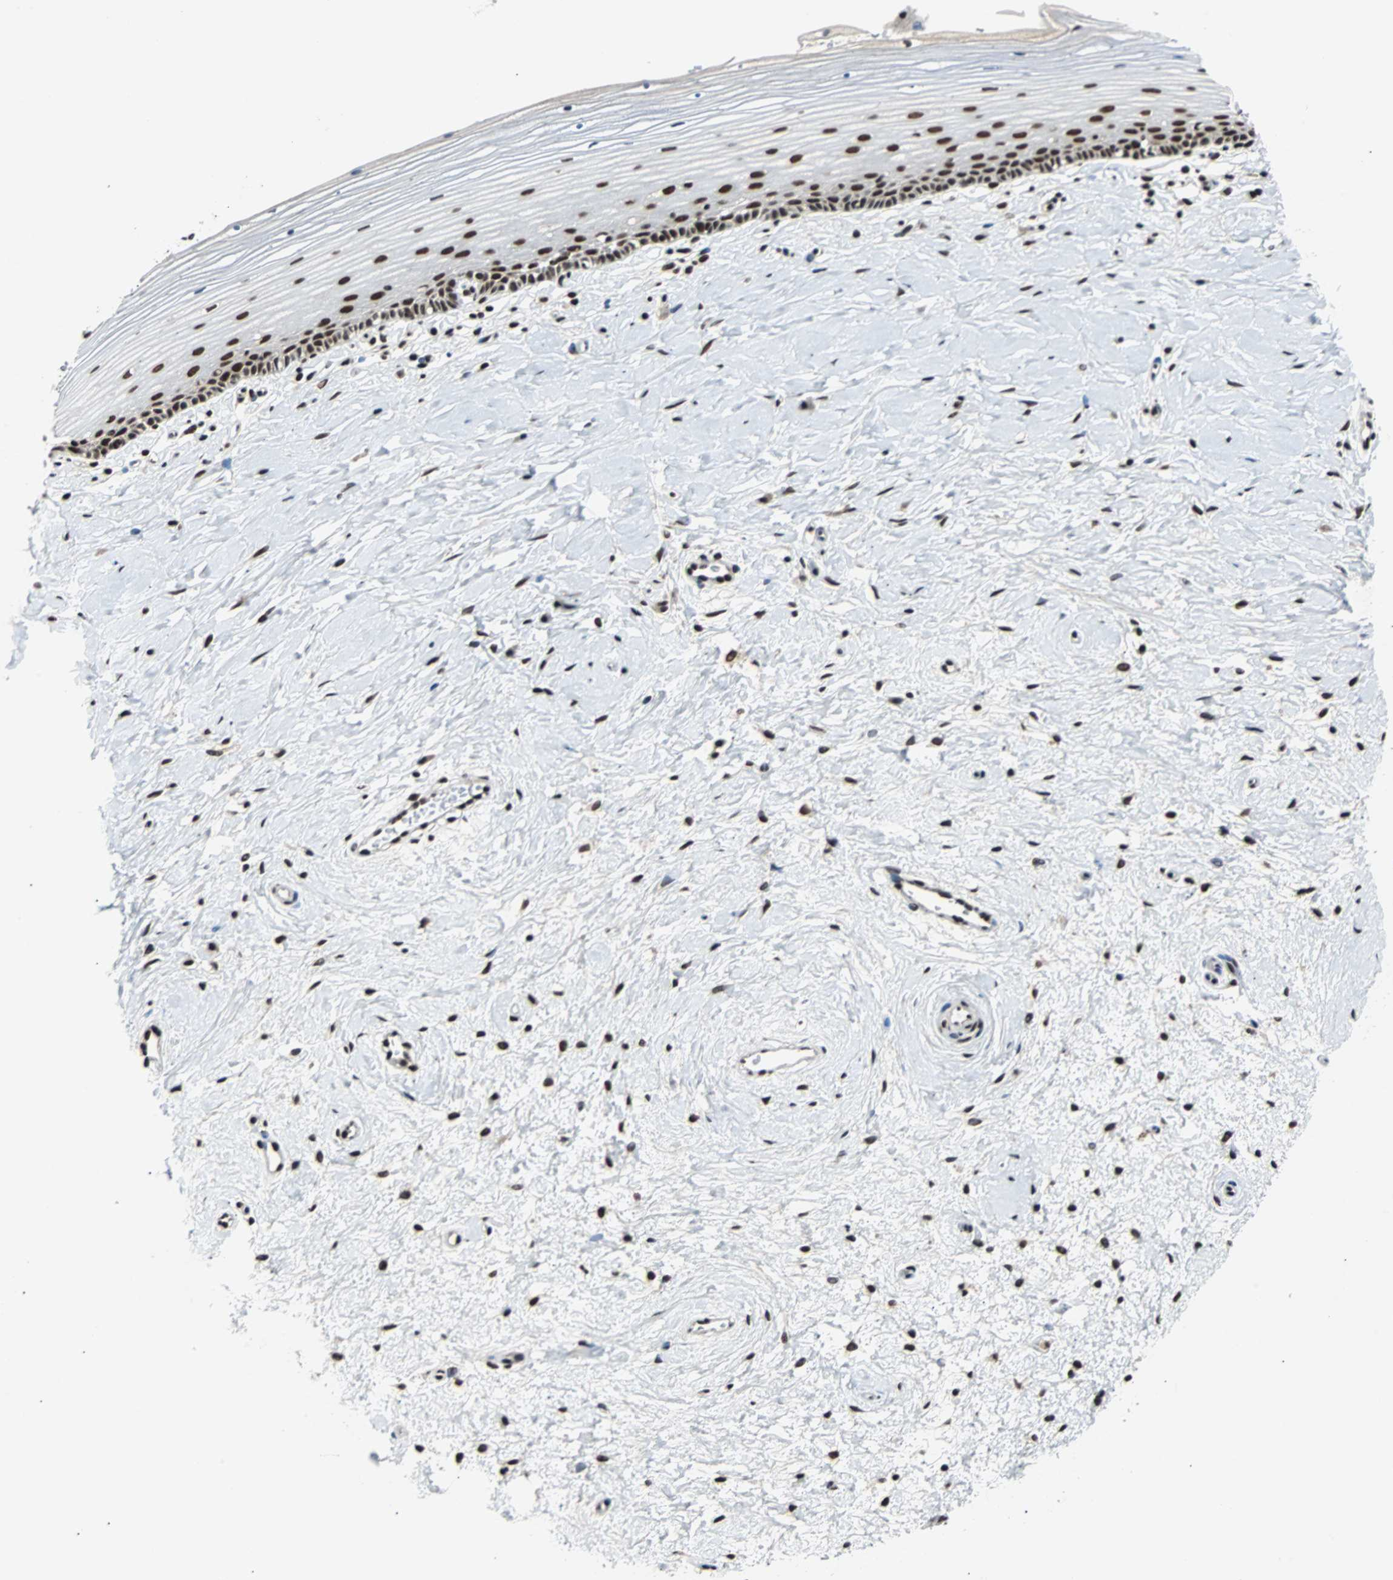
{"staining": {"intensity": "moderate", "quantity": ">75%", "location": "nuclear"}, "tissue": "cervix", "cell_type": "Glandular cells", "image_type": "normal", "snomed": [{"axis": "morphology", "description": "Normal tissue, NOS"}, {"axis": "topography", "description": "Cervix"}], "caption": "Immunohistochemical staining of normal human cervix demonstrates moderate nuclear protein staining in approximately >75% of glandular cells.", "gene": "GATAD2A", "patient": {"sex": "female", "age": 39}}